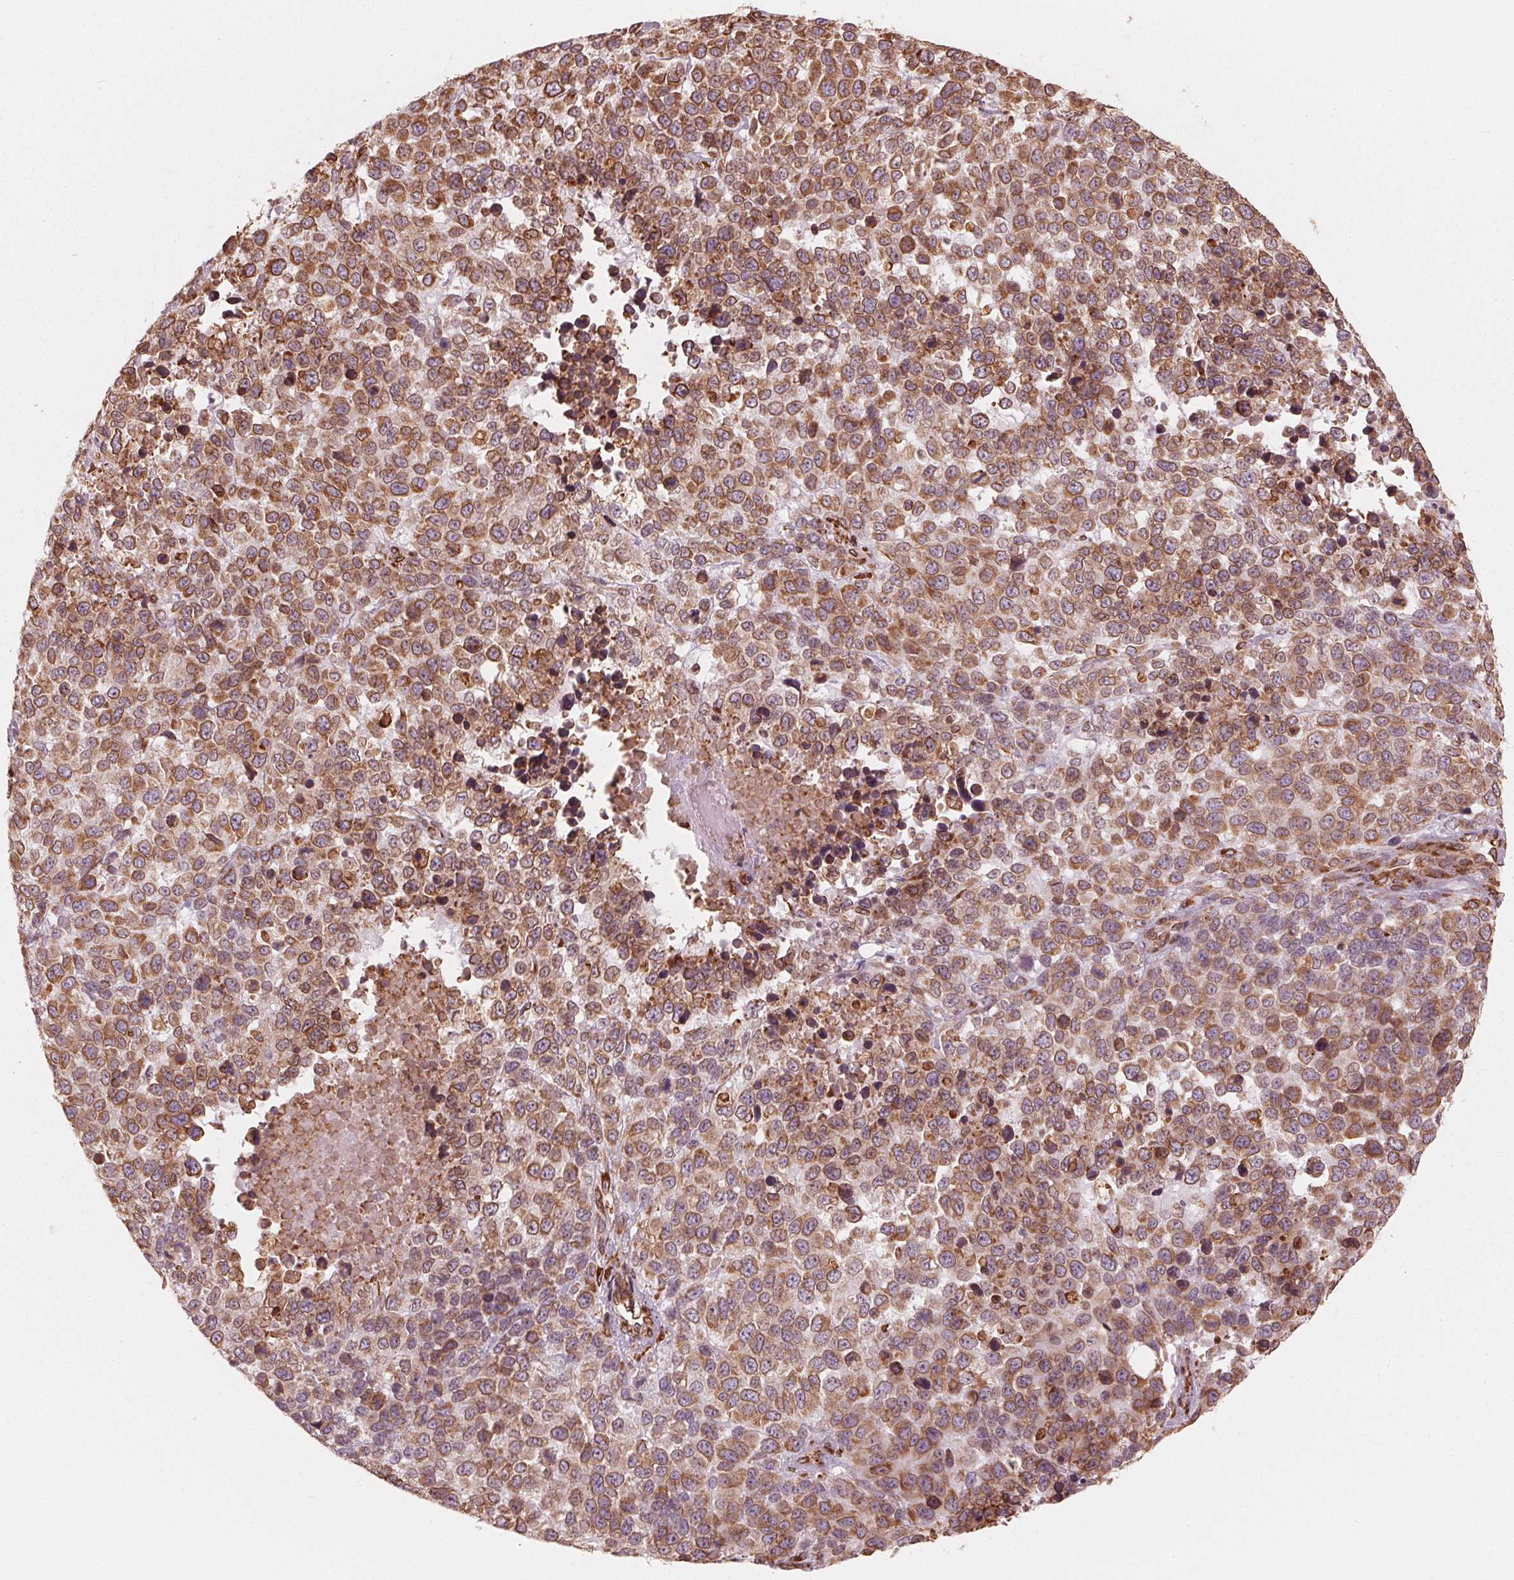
{"staining": {"intensity": "moderate", "quantity": ">75%", "location": "cytoplasmic/membranous"}, "tissue": "melanoma", "cell_type": "Tumor cells", "image_type": "cancer", "snomed": [{"axis": "morphology", "description": "Malignant melanoma, Metastatic site"}, {"axis": "topography", "description": "Skin"}], "caption": "Human melanoma stained for a protein (brown) shows moderate cytoplasmic/membranous positive staining in about >75% of tumor cells.", "gene": "IKBIP", "patient": {"sex": "male", "age": 84}}